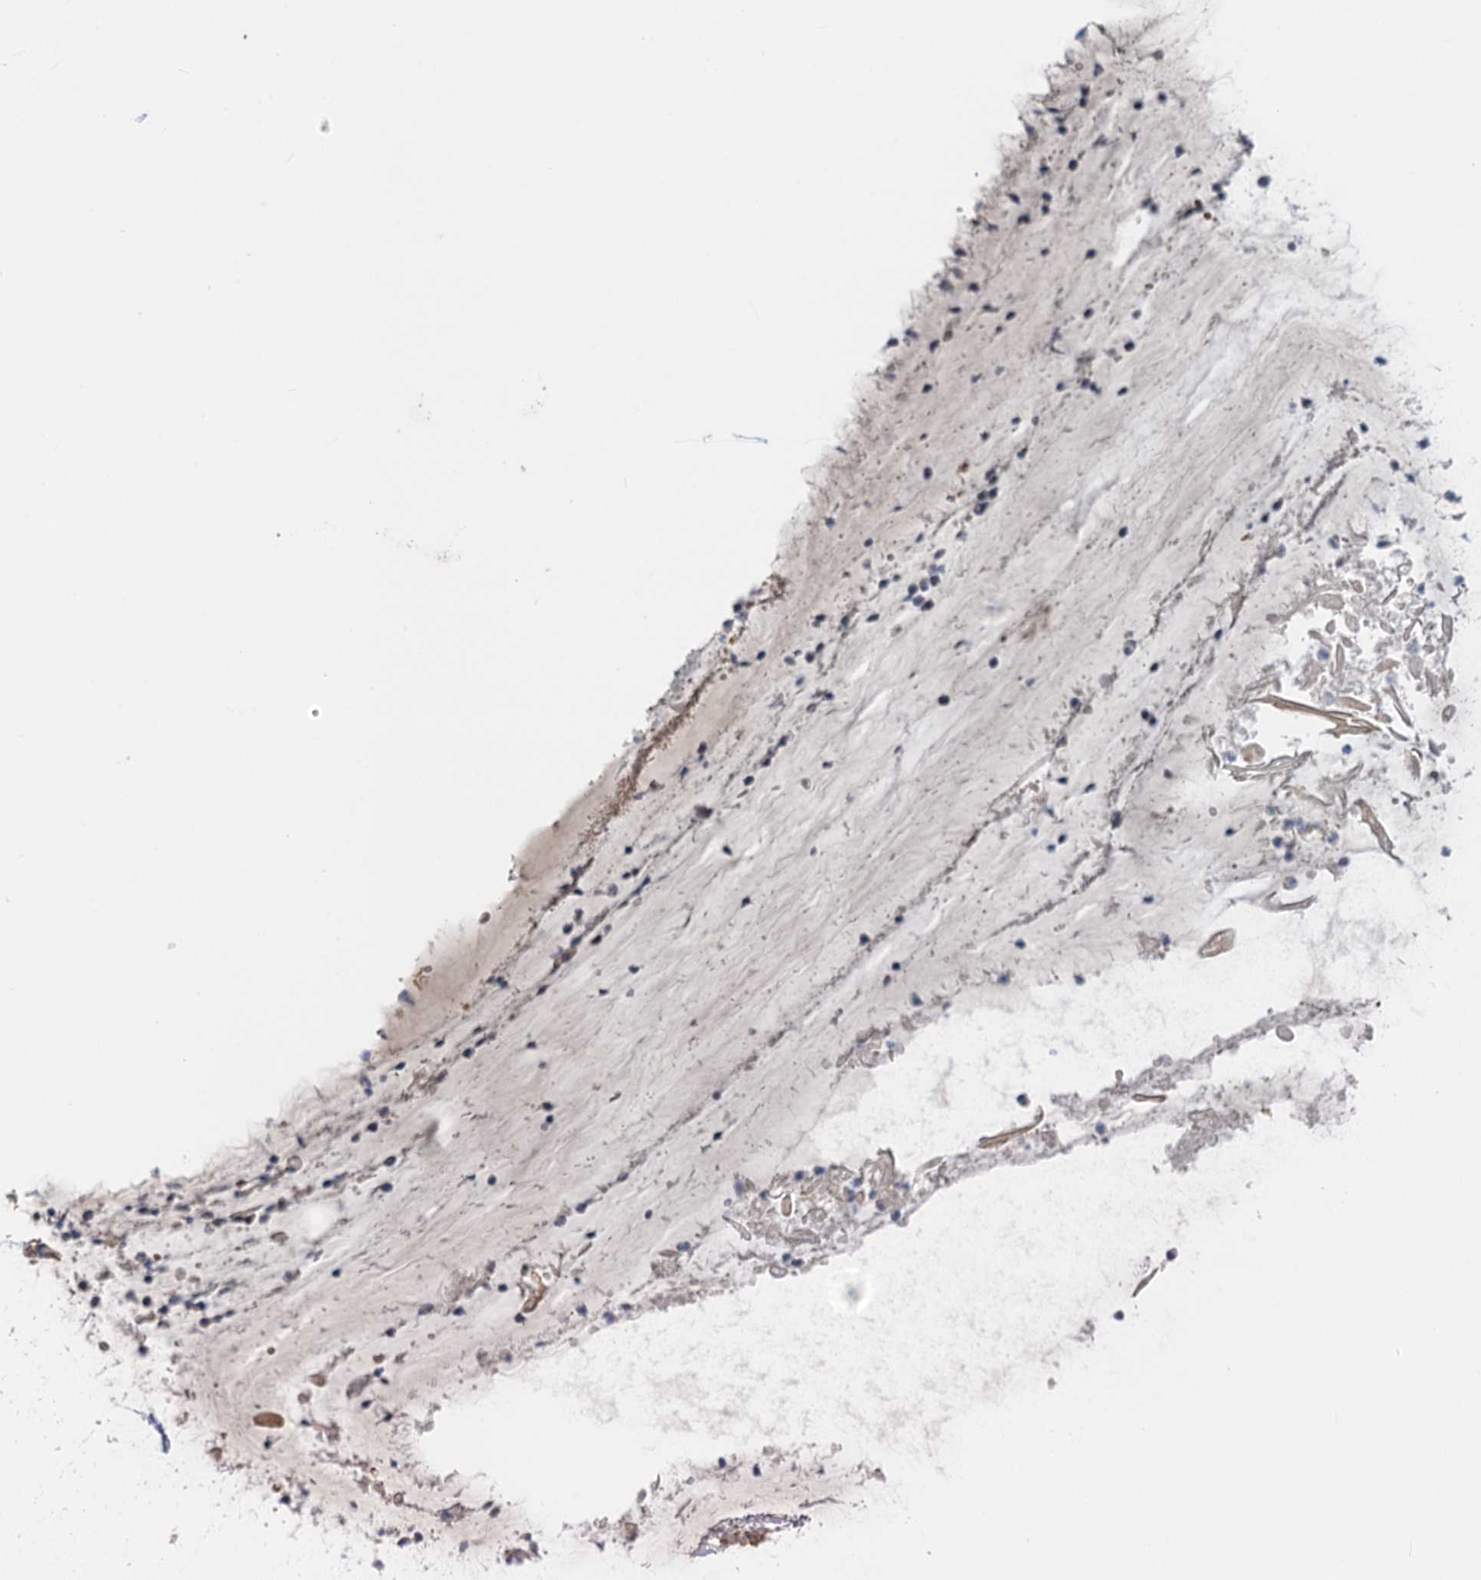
{"staining": {"intensity": "weak", "quantity": ">75%", "location": "cytoplasmic/membranous"}, "tissue": "adipose tissue", "cell_type": "Adipocytes", "image_type": "normal", "snomed": [{"axis": "morphology", "description": "Normal tissue, NOS"}, {"axis": "topography", "description": "Lymph node"}, {"axis": "topography", "description": "Cartilage tissue"}, {"axis": "topography", "description": "Bronchus"}], "caption": "Immunohistochemical staining of unremarkable human adipose tissue shows low levels of weak cytoplasmic/membranous staining in about >75% of adipocytes.", "gene": "ROGDI", "patient": {"sex": "male", "age": 63}}